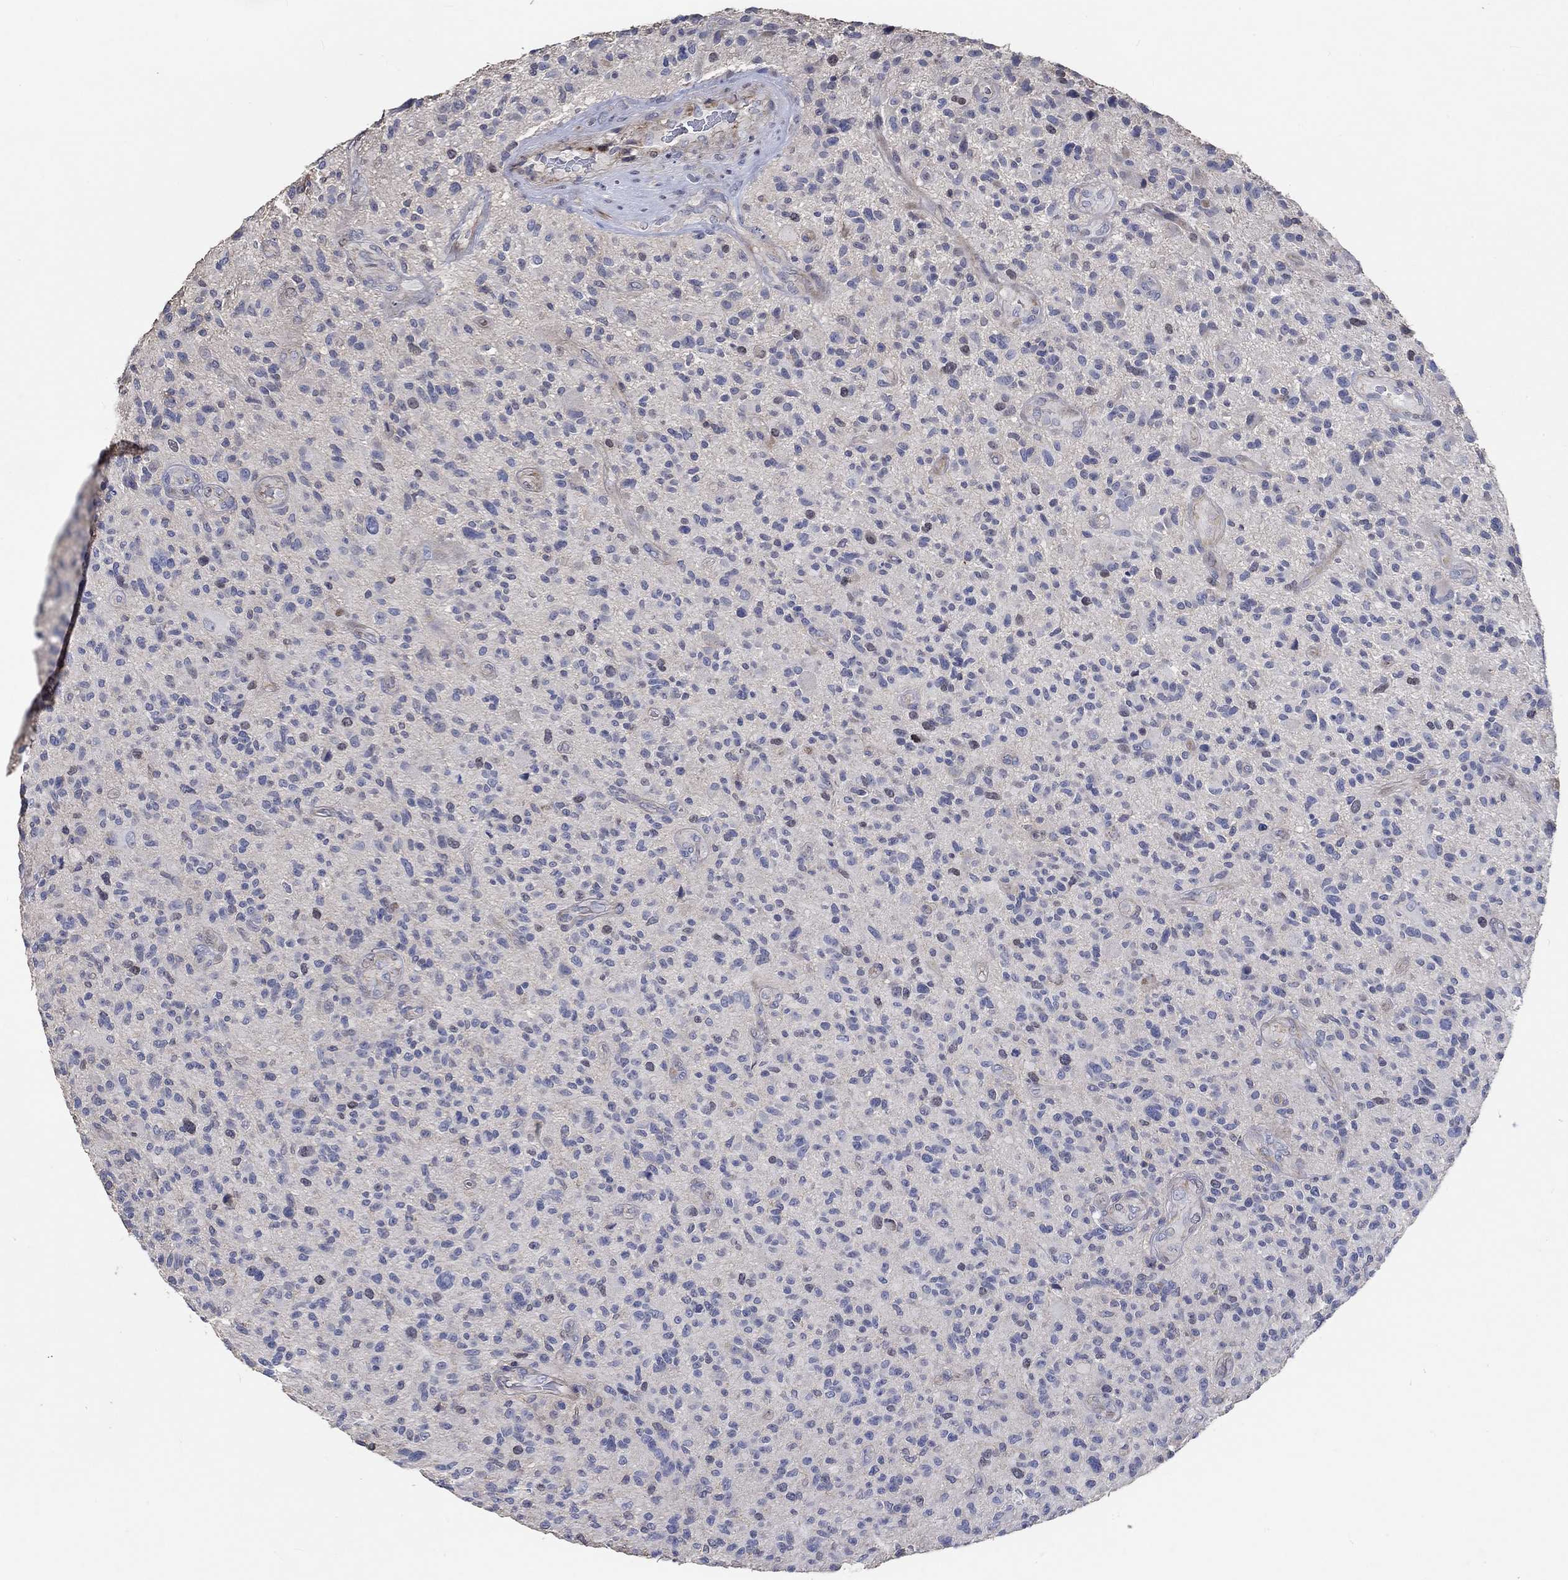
{"staining": {"intensity": "negative", "quantity": "none", "location": "none"}, "tissue": "glioma", "cell_type": "Tumor cells", "image_type": "cancer", "snomed": [{"axis": "morphology", "description": "Glioma, malignant, High grade"}, {"axis": "topography", "description": "Brain"}], "caption": "This is a histopathology image of IHC staining of malignant high-grade glioma, which shows no positivity in tumor cells.", "gene": "TNFAIP8L3", "patient": {"sex": "male", "age": 47}}